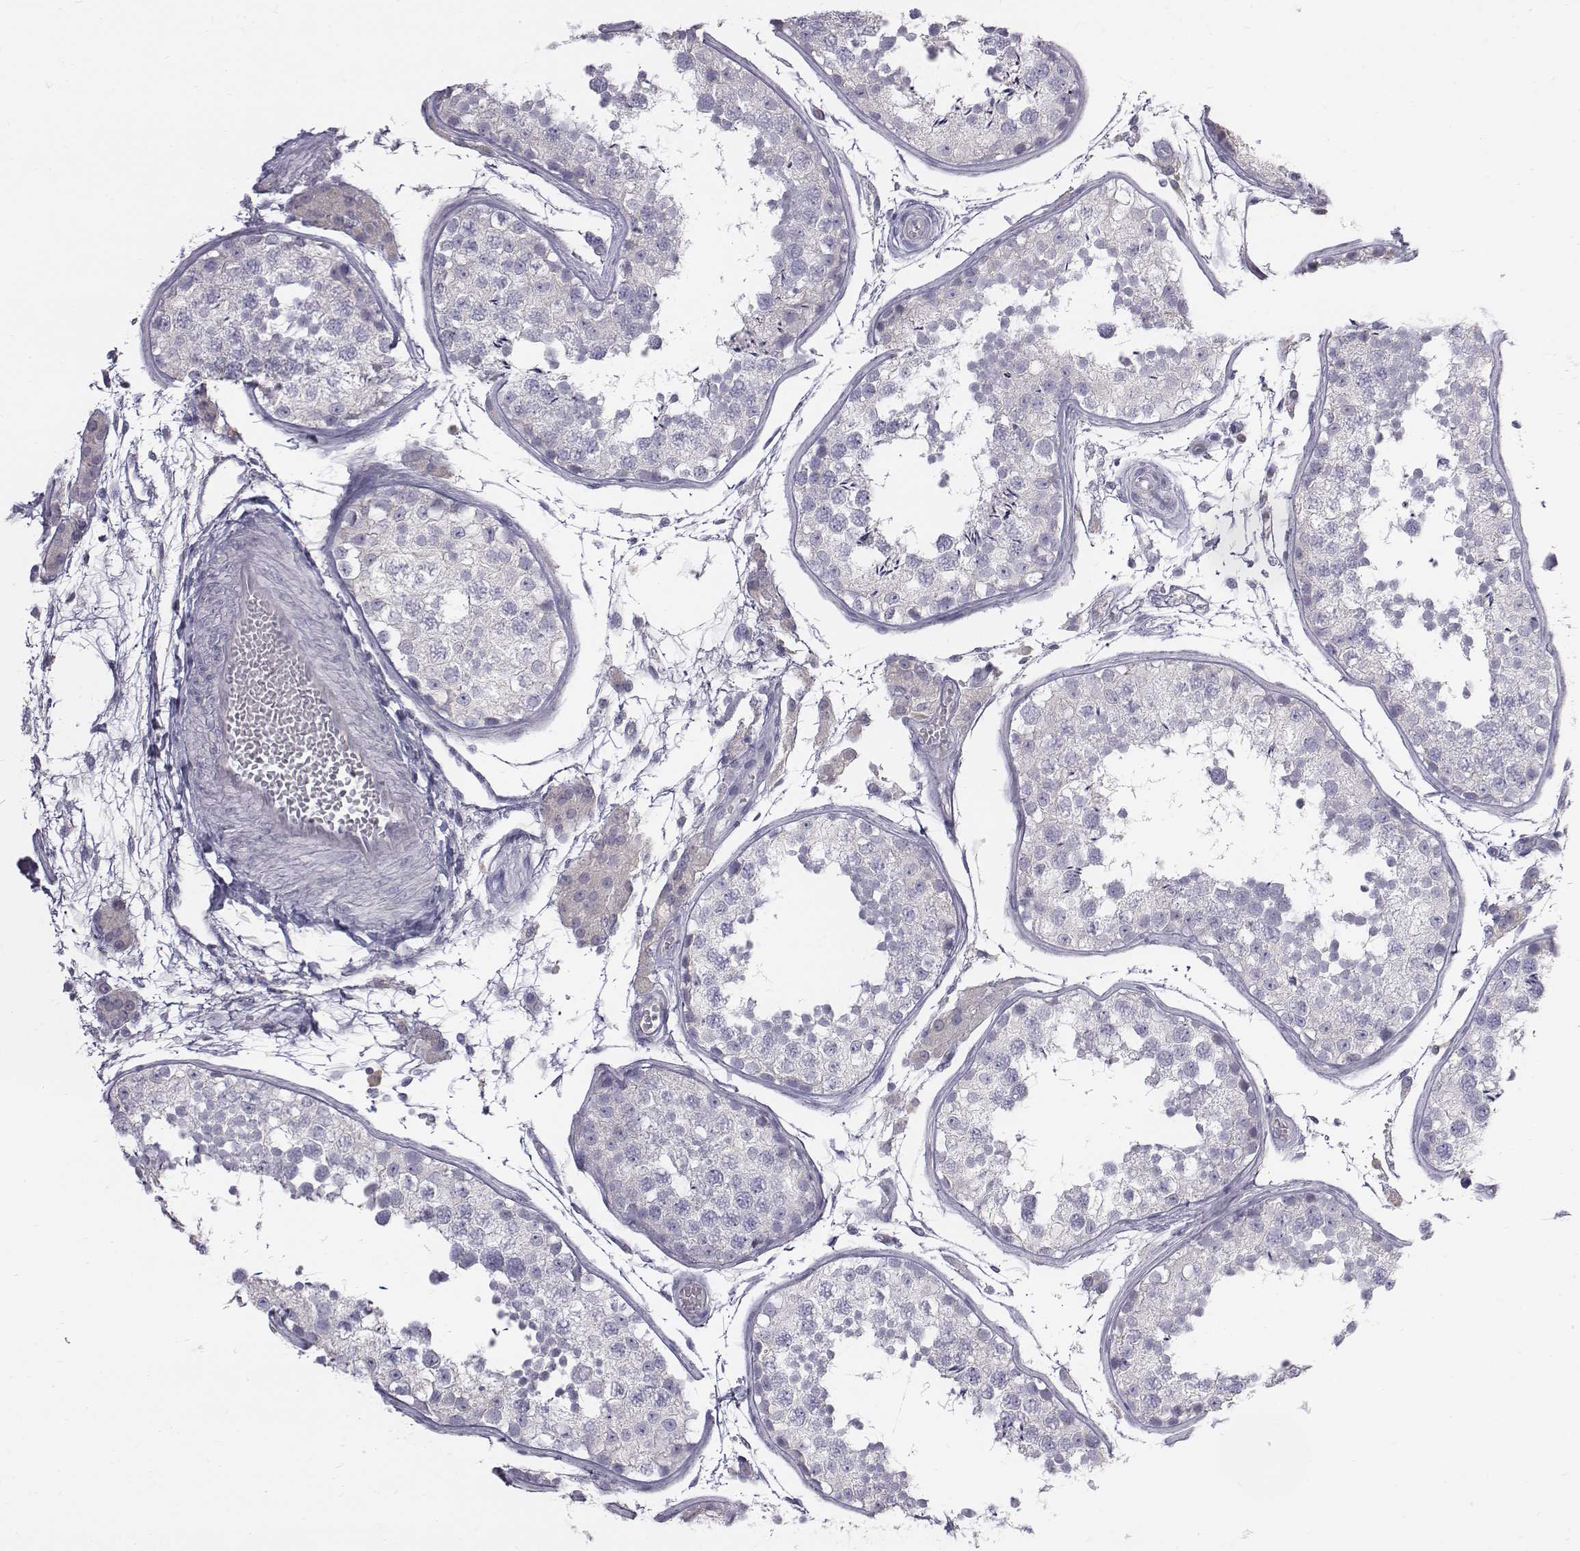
{"staining": {"intensity": "negative", "quantity": "none", "location": "none"}, "tissue": "testis", "cell_type": "Cells in seminiferous ducts", "image_type": "normal", "snomed": [{"axis": "morphology", "description": "Normal tissue, NOS"}, {"axis": "topography", "description": "Testis"}], "caption": "This is a histopathology image of immunohistochemistry staining of unremarkable testis, which shows no expression in cells in seminiferous ducts.", "gene": "C6orf58", "patient": {"sex": "male", "age": 29}}